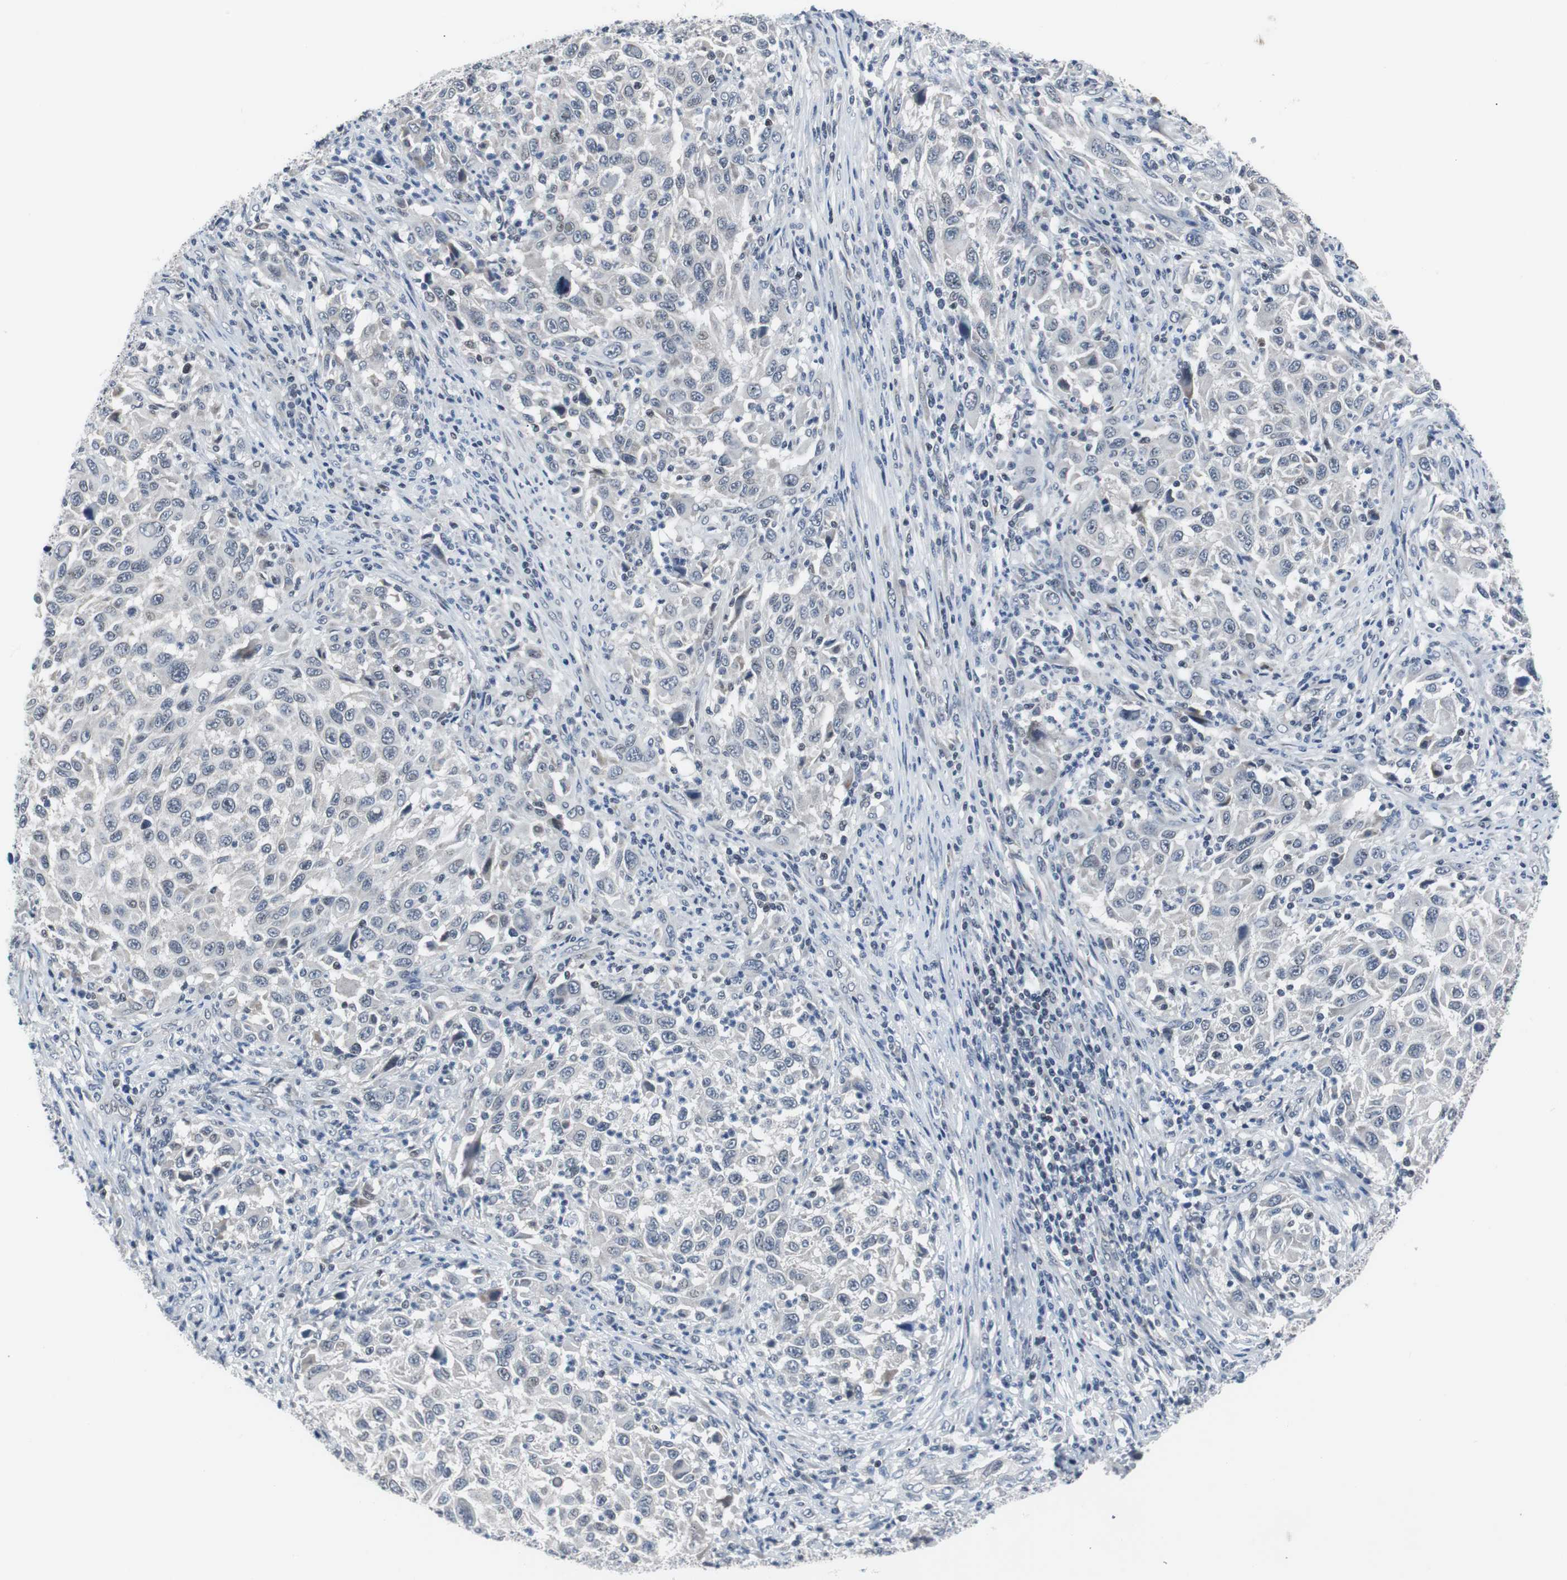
{"staining": {"intensity": "negative", "quantity": "none", "location": "none"}, "tissue": "melanoma", "cell_type": "Tumor cells", "image_type": "cancer", "snomed": [{"axis": "morphology", "description": "Malignant melanoma, Metastatic site"}, {"axis": "topography", "description": "Lymph node"}], "caption": "High magnification brightfield microscopy of melanoma stained with DAB (3,3'-diaminobenzidine) (brown) and counterstained with hematoxylin (blue): tumor cells show no significant expression.", "gene": "TP63", "patient": {"sex": "male", "age": 61}}